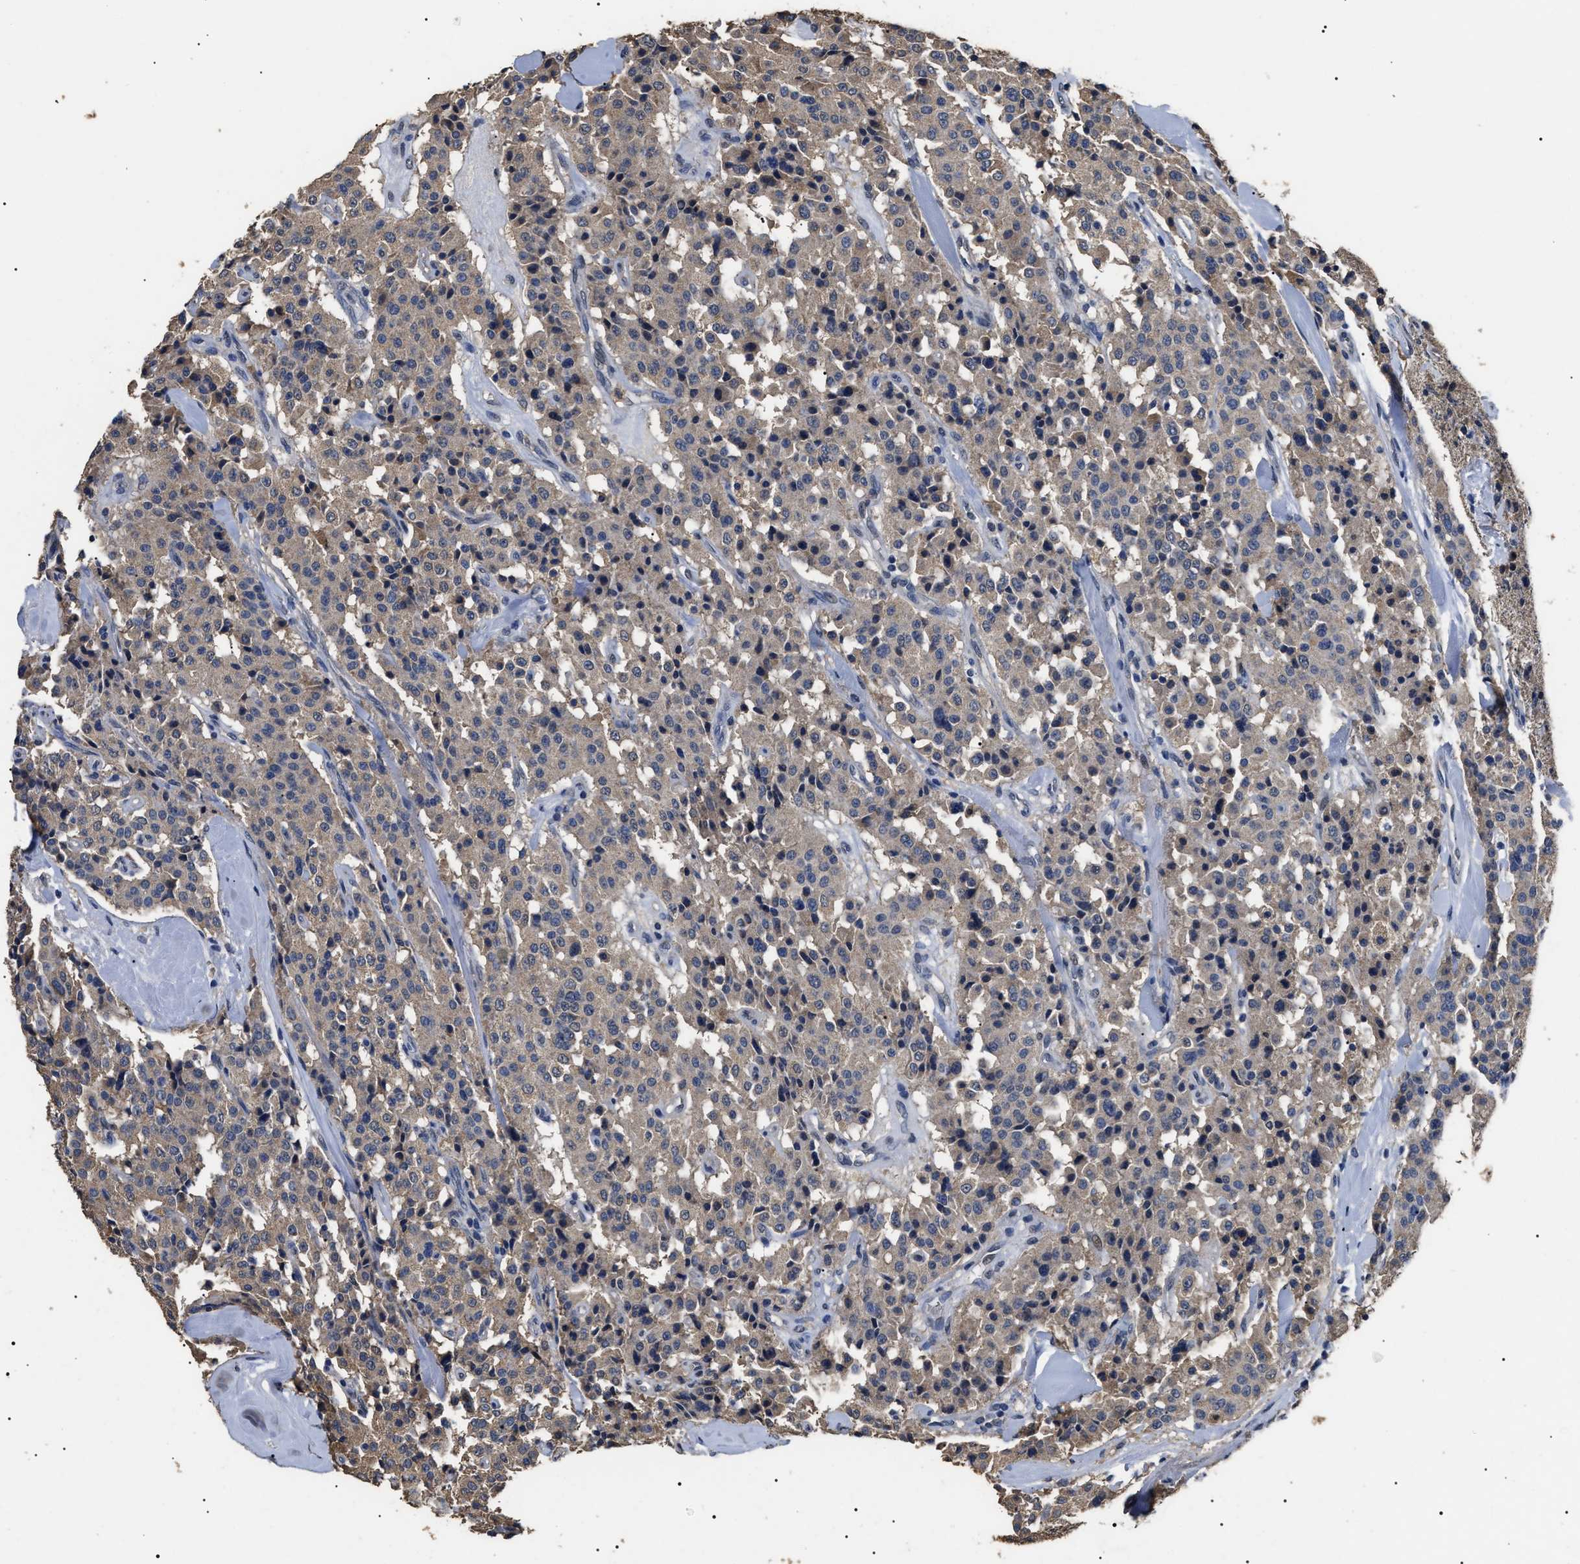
{"staining": {"intensity": "moderate", "quantity": ">75%", "location": "cytoplasmic/membranous"}, "tissue": "carcinoid", "cell_type": "Tumor cells", "image_type": "cancer", "snomed": [{"axis": "morphology", "description": "Carcinoid, malignant, NOS"}, {"axis": "topography", "description": "Lung"}], "caption": "Carcinoid was stained to show a protein in brown. There is medium levels of moderate cytoplasmic/membranous positivity in approximately >75% of tumor cells.", "gene": "PSMD8", "patient": {"sex": "male", "age": 30}}